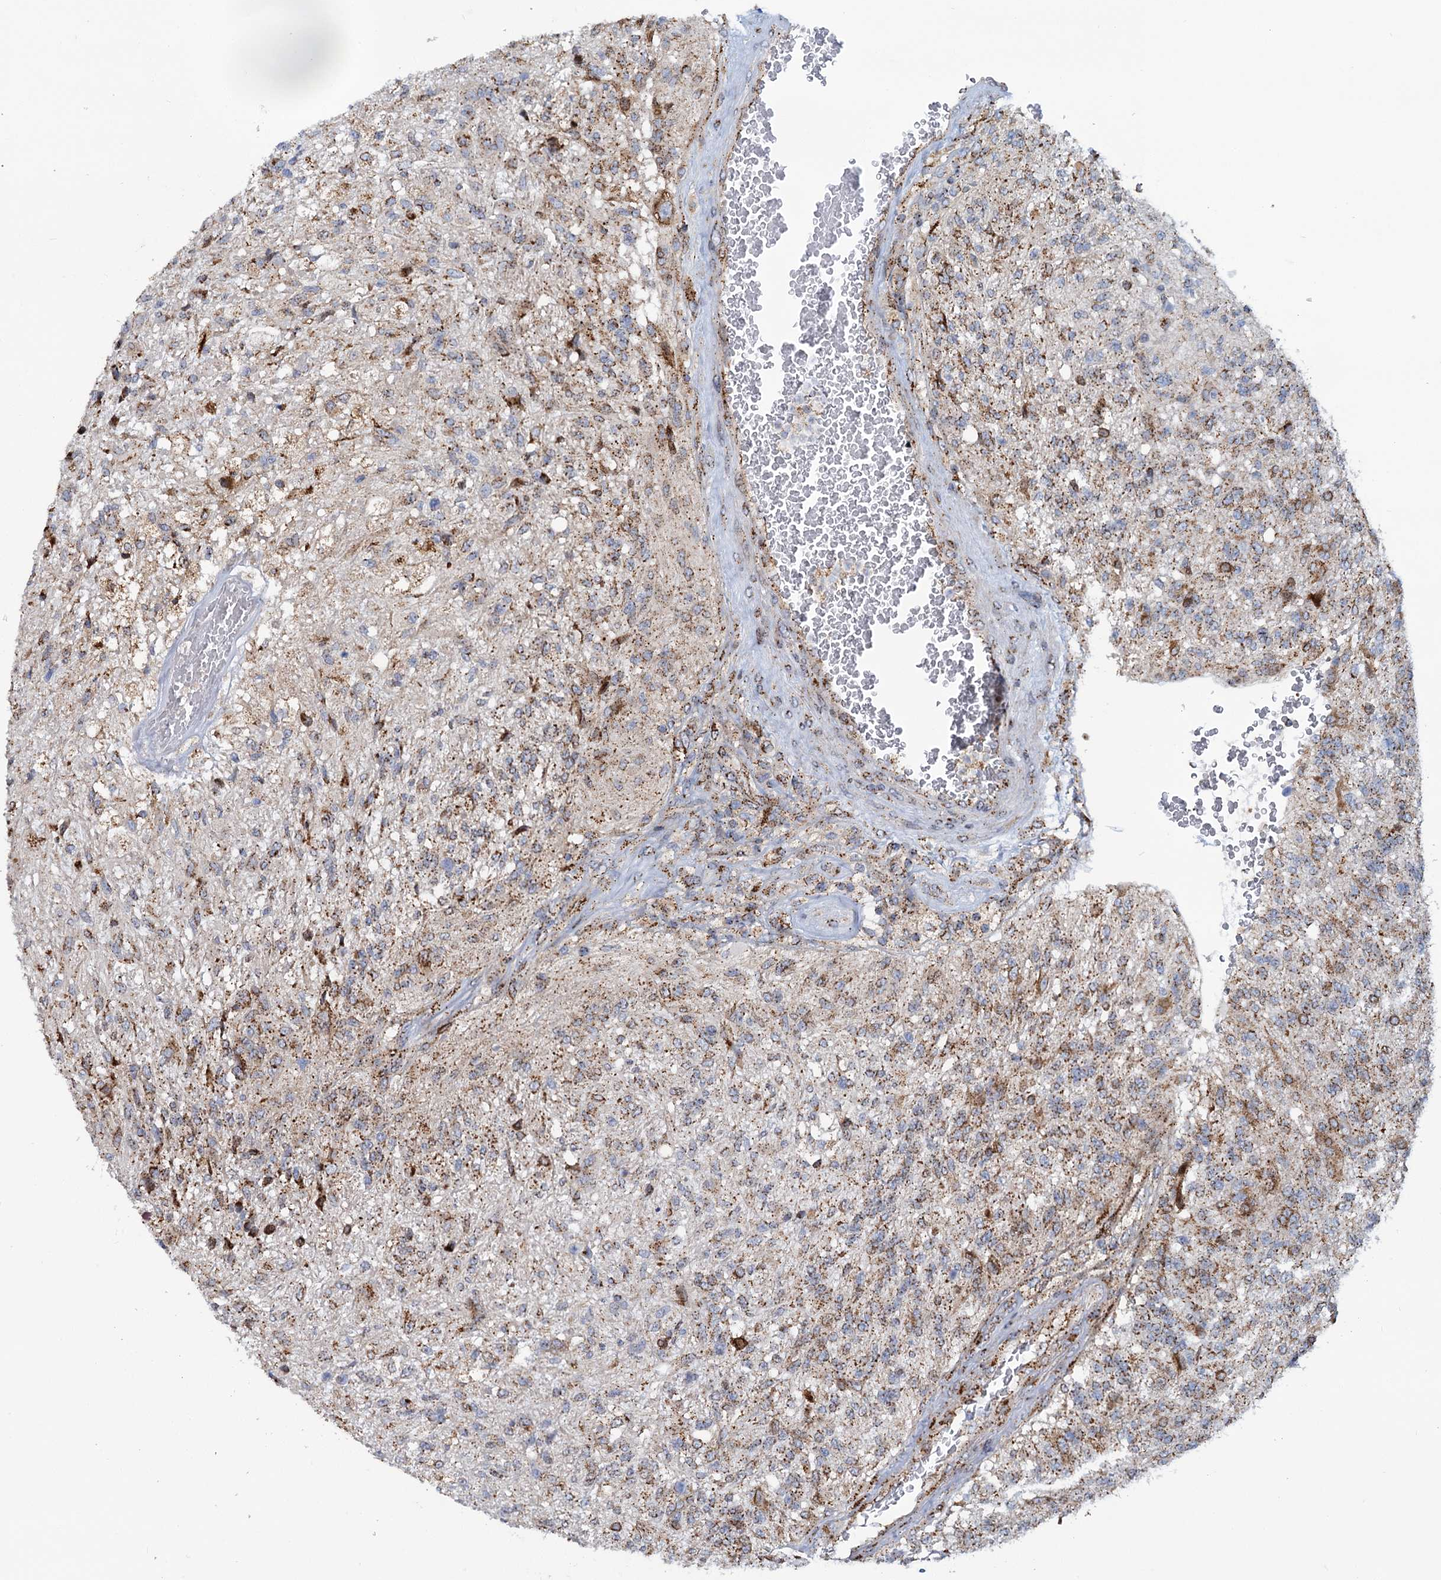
{"staining": {"intensity": "moderate", "quantity": "25%-75%", "location": "cytoplasmic/membranous"}, "tissue": "glioma", "cell_type": "Tumor cells", "image_type": "cancer", "snomed": [{"axis": "morphology", "description": "Glioma, malignant, High grade"}, {"axis": "topography", "description": "Brain"}], "caption": "There is medium levels of moderate cytoplasmic/membranous positivity in tumor cells of glioma, as demonstrated by immunohistochemical staining (brown color).", "gene": "SUPT20H", "patient": {"sex": "male", "age": 56}}